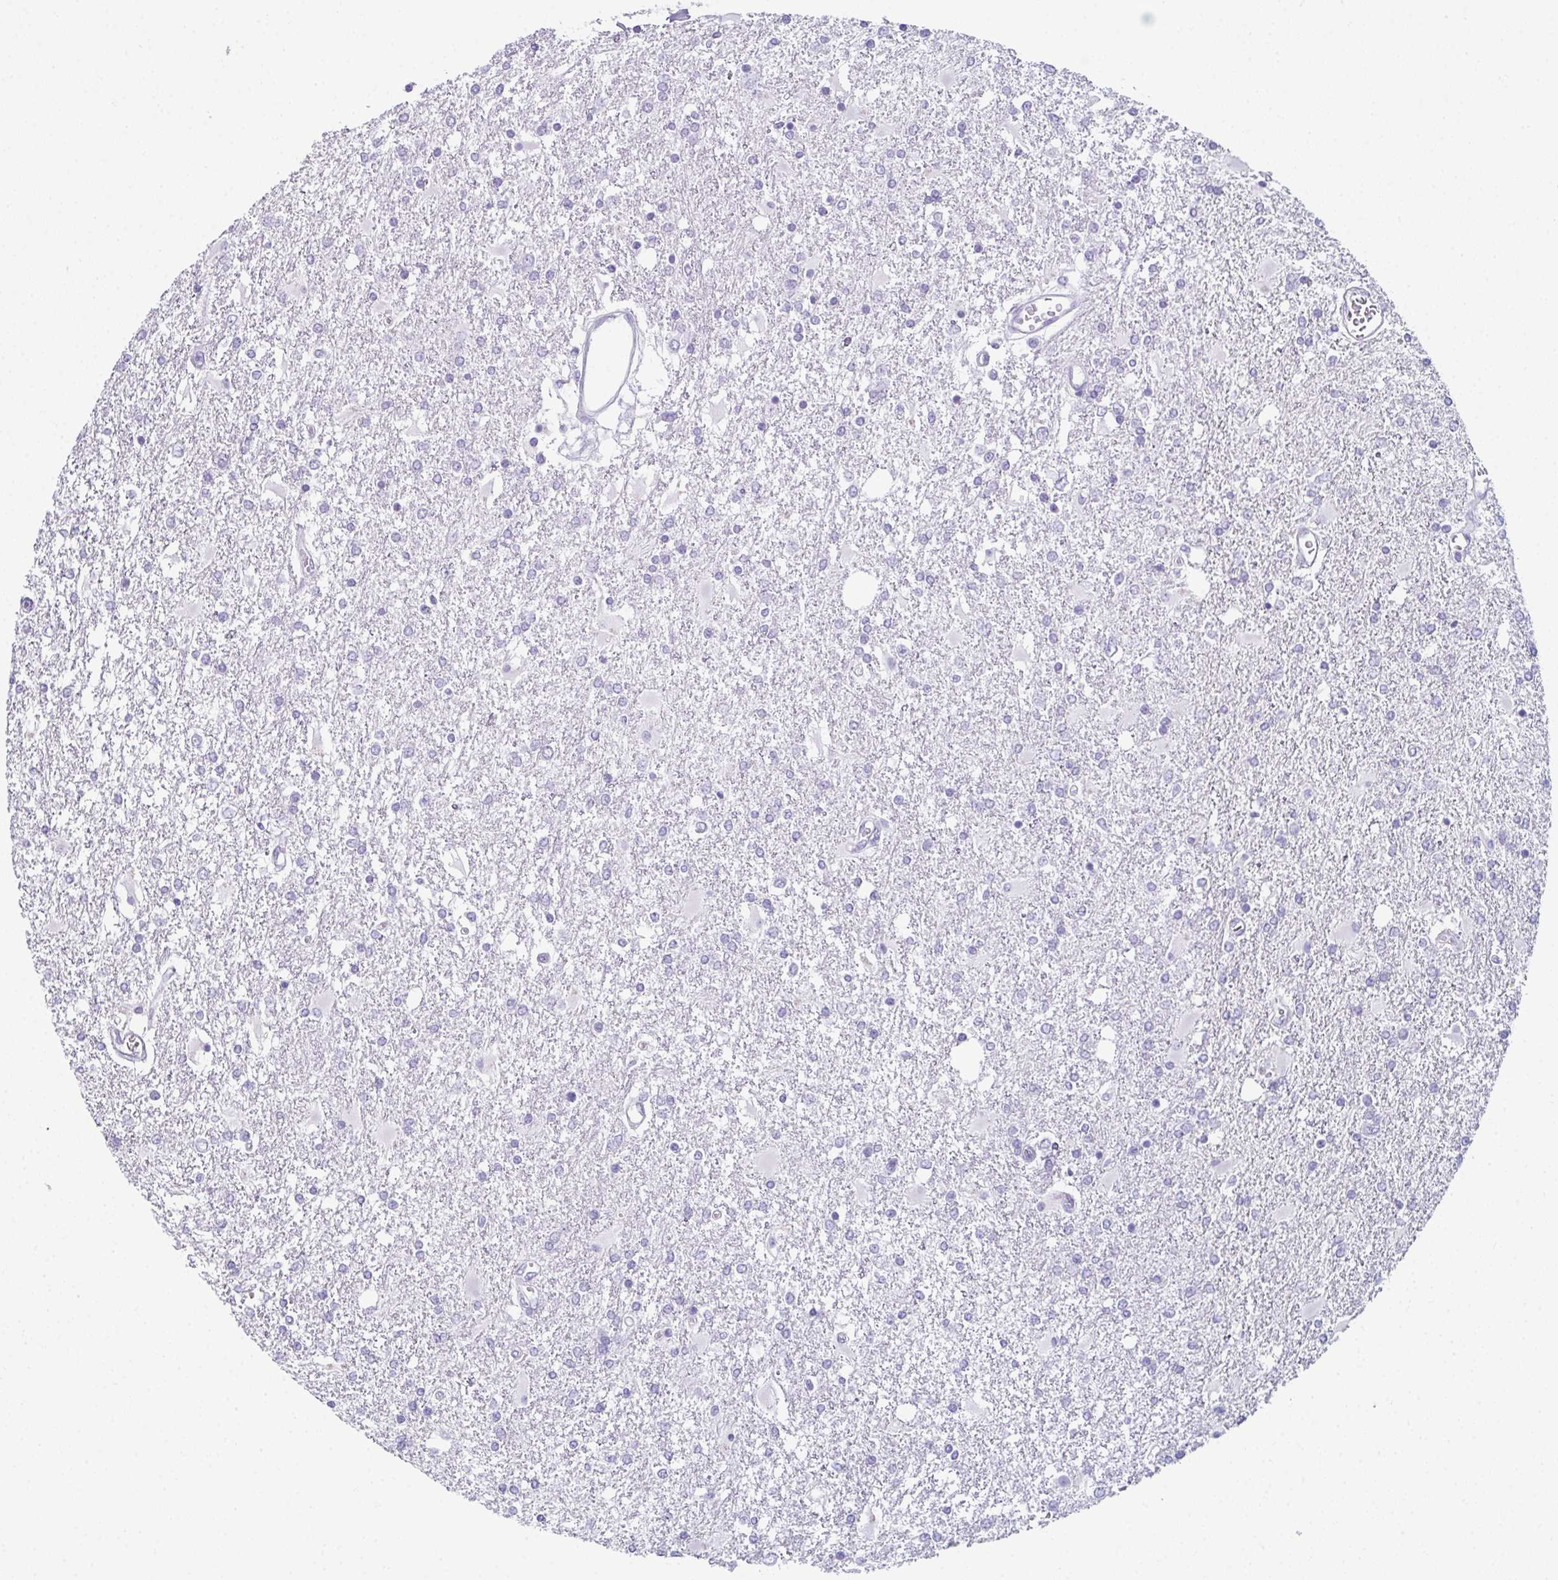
{"staining": {"intensity": "negative", "quantity": "none", "location": "none"}, "tissue": "glioma", "cell_type": "Tumor cells", "image_type": "cancer", "snomed": [{"axis": "morphology", "description": "Glioma, malignant, High grade"}, {"axis": "topography", "description": "Cerebral cortex"}], "caption": "An immunohistochemistry photomicrograph of malignant glioma (high-grade) is shown. There is no staining in tumor cells of malignant glioma (high-grade).", "gene": "ENKUR", "patient": {"sex": "male", "age": 79}}